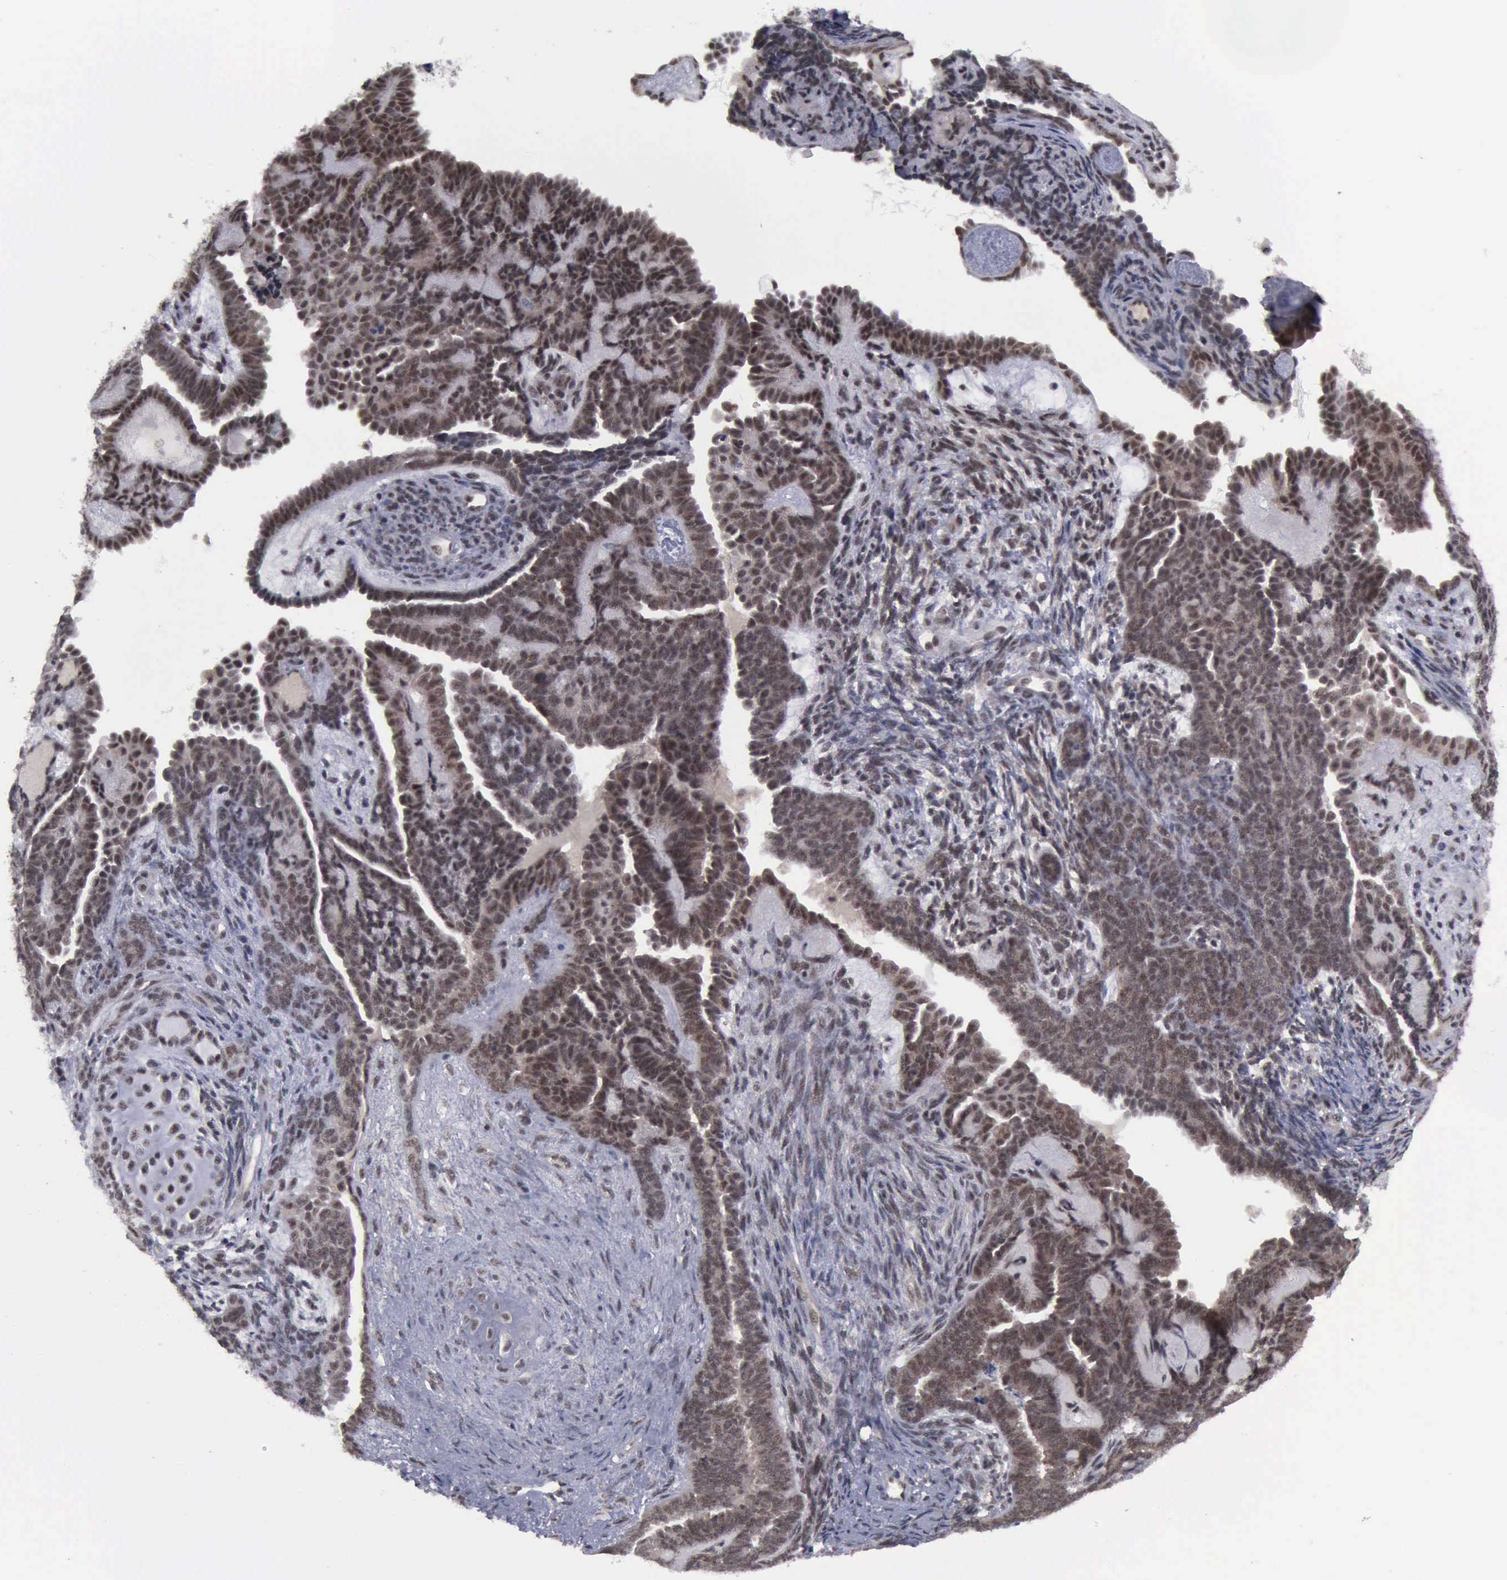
{"staining": {"intensity": "strong", "quantity": ">75%", "location": "cytoplasmic/membranous,nuclear"}, "tissue": "endometrial cancer", "cell_type": "Tumor cells", "image_type": "cancer", "snomed": [{"axis": "morphology", "description": "Neoplasm, malignant, NOS"}, {"axis": "topography", "description": "Endometrium"}], "caption": "Neoplasm (malignant) (endometrial) was stained to show a protein in brown. There is high levels of strong cytoplasmic/membranous and nuclear positivity in approximately >75% of tumor cells.", "gene": "ATM", "patient": {"sex": "female", "age": 74}}